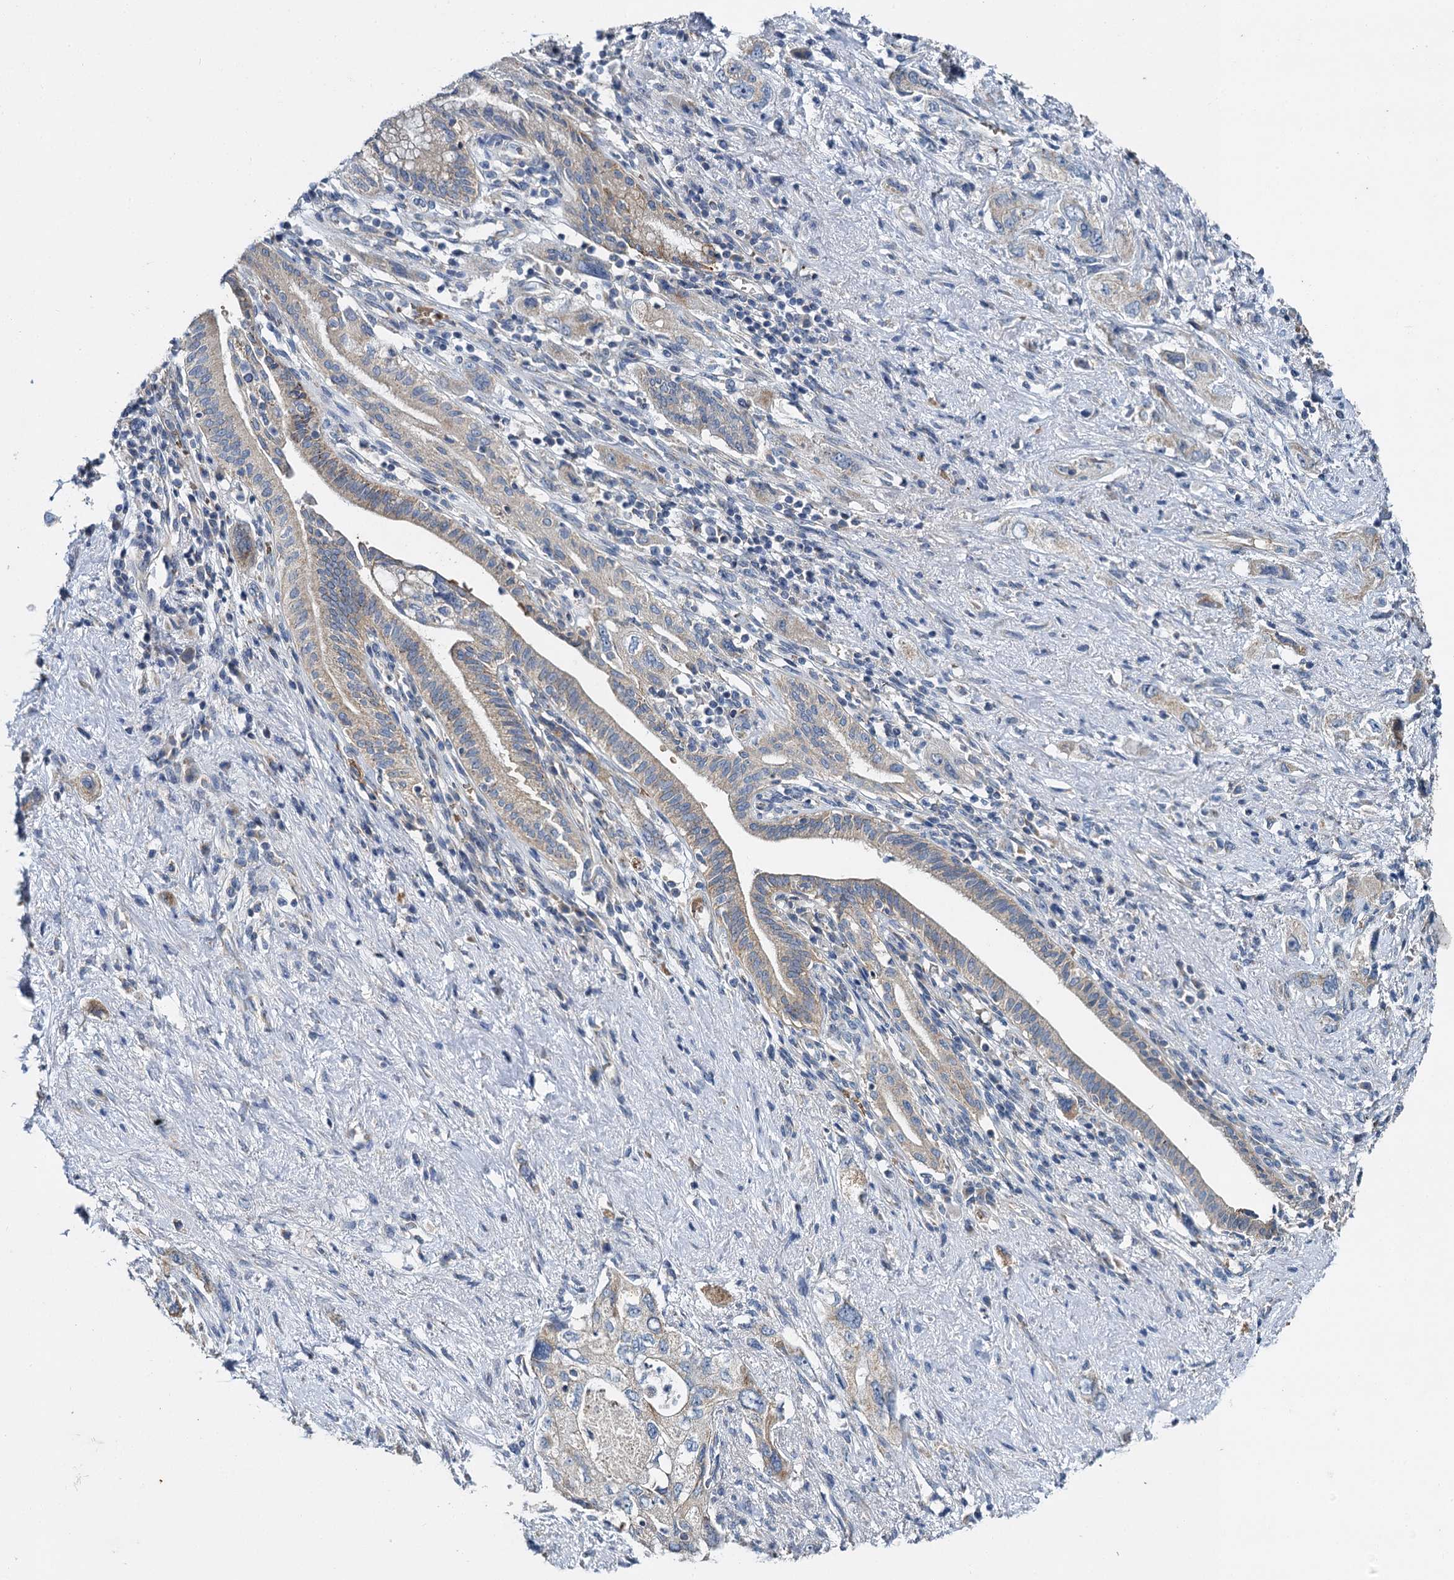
{"staining": {"intensity": "weak", "quantity": "<25%", "location": "cytoplasmic/membranous"}, "tissue": "pancreatic cancer", "cell_type": "Tumor cells", "image_type": "cancer", "snomed": [{"axis": "morphology", "description": "Adenocarcinoma, NOS"}, {"axis": "topography", "description": "Pancreas"}], "caption": "An immunohistochemistry (IHC) micrograph of pancreatic cancer is shown. There is no staining in tumor cells of pancreatic cancer. Brightfield microscopy of immunohistochemistry (IHC) stained with DAB (brown) and hematoxylin (blue), captured at high magnification.", "gene": "BCS1L", "patient": {"sex": "female", "age": 73}}